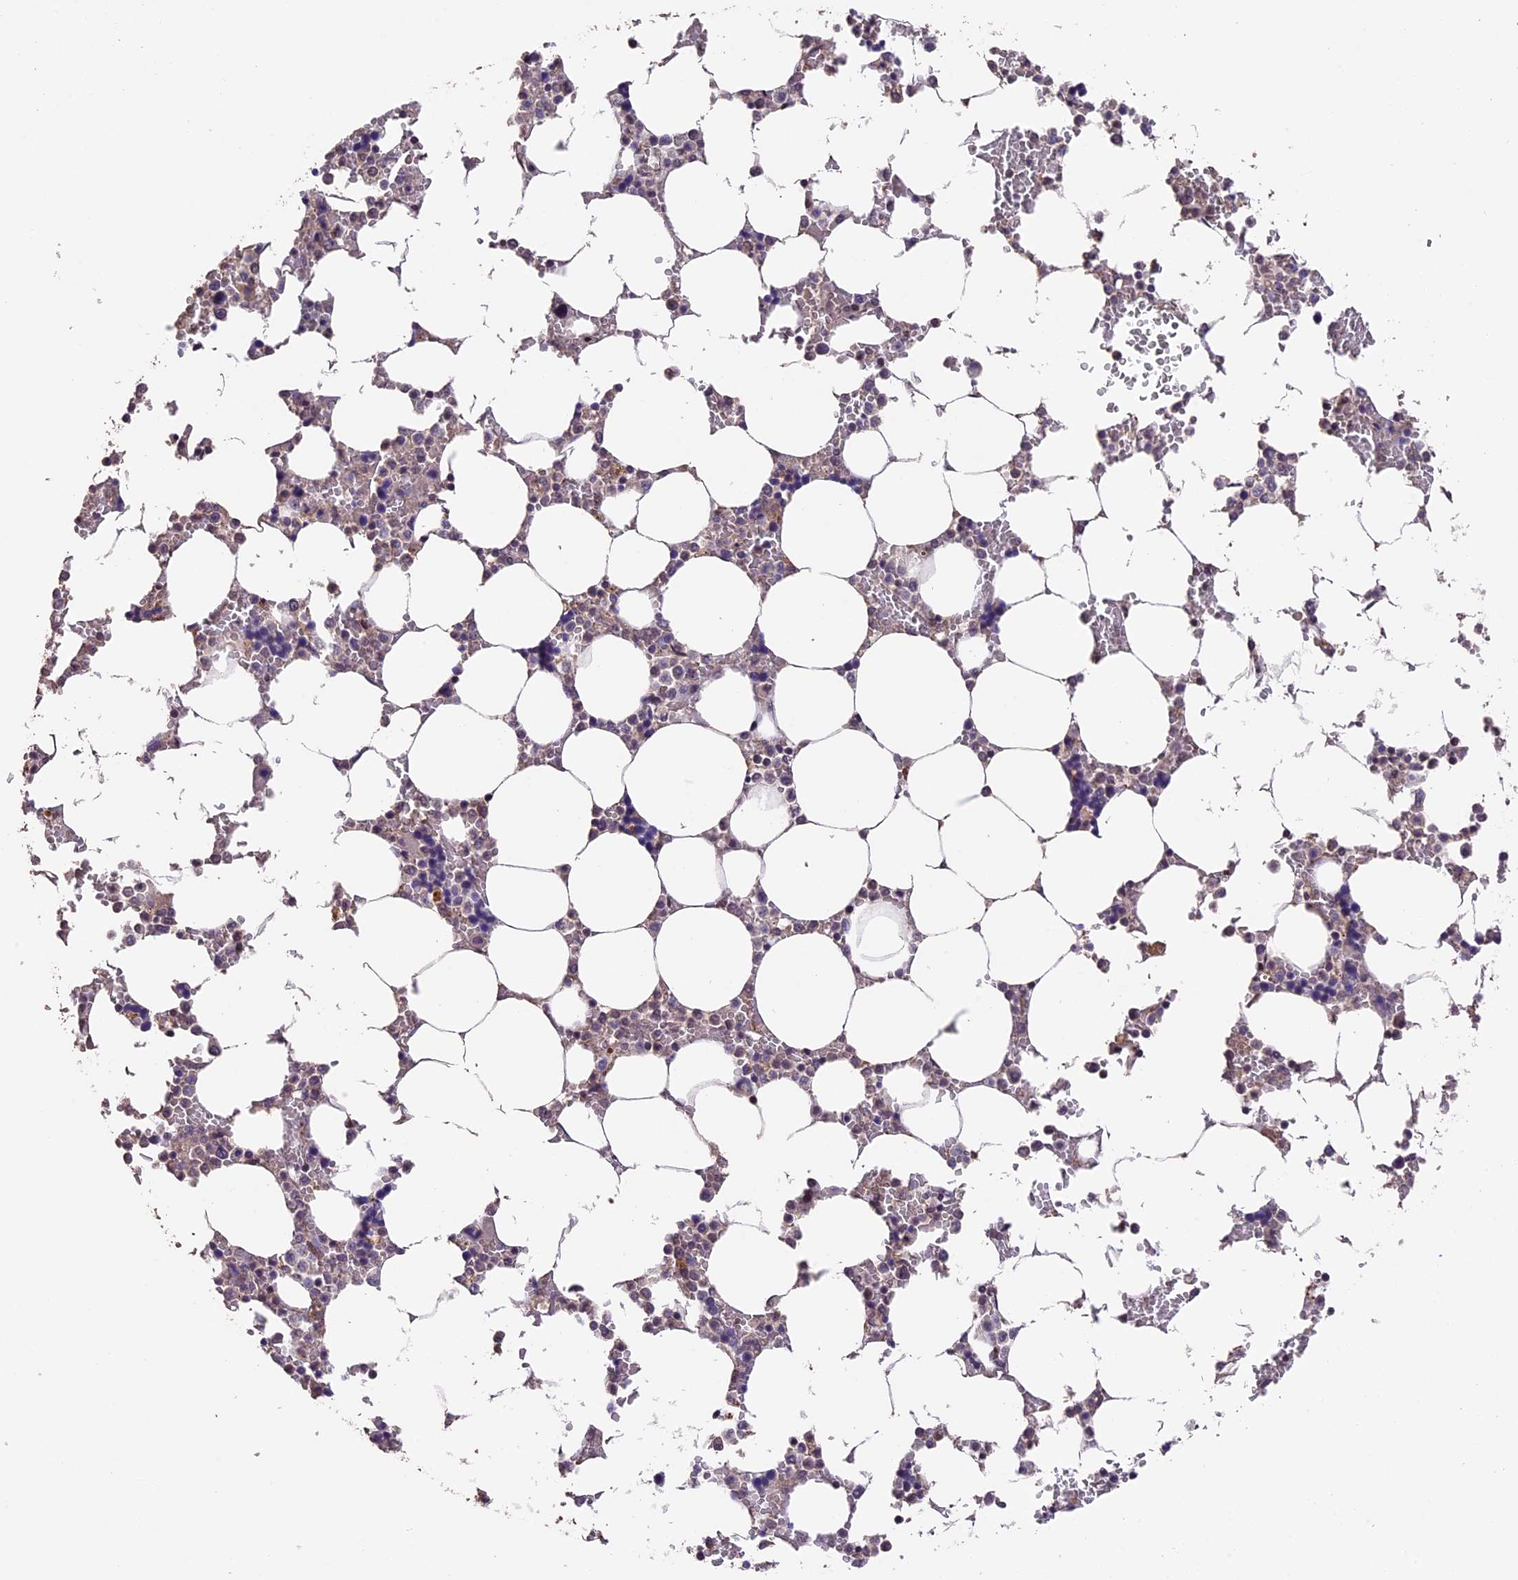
{"staining": {"intensity": "moderate", "quantity": "<25%", "location": "cytoplasmic/membranous,nuclear"}, "tissue": "bone marrow", "cell_type": "Hematopoietic cells", "image_type": "normal", "snomed": [{"axis": "morphology", "description": "Normal tissue, NOS"}, {"axis": "topography", "description": "Bone marrow"}], "caption": "Immunohistochemistry (IHC) of unremarkable human bone marrow shows low levels of moderate cytoplasmic/membranous,nuclear staining in about <25% of hematopoietic cells.", "gene": "GNB5", "patient": {"sex": "male", "age": 64}}